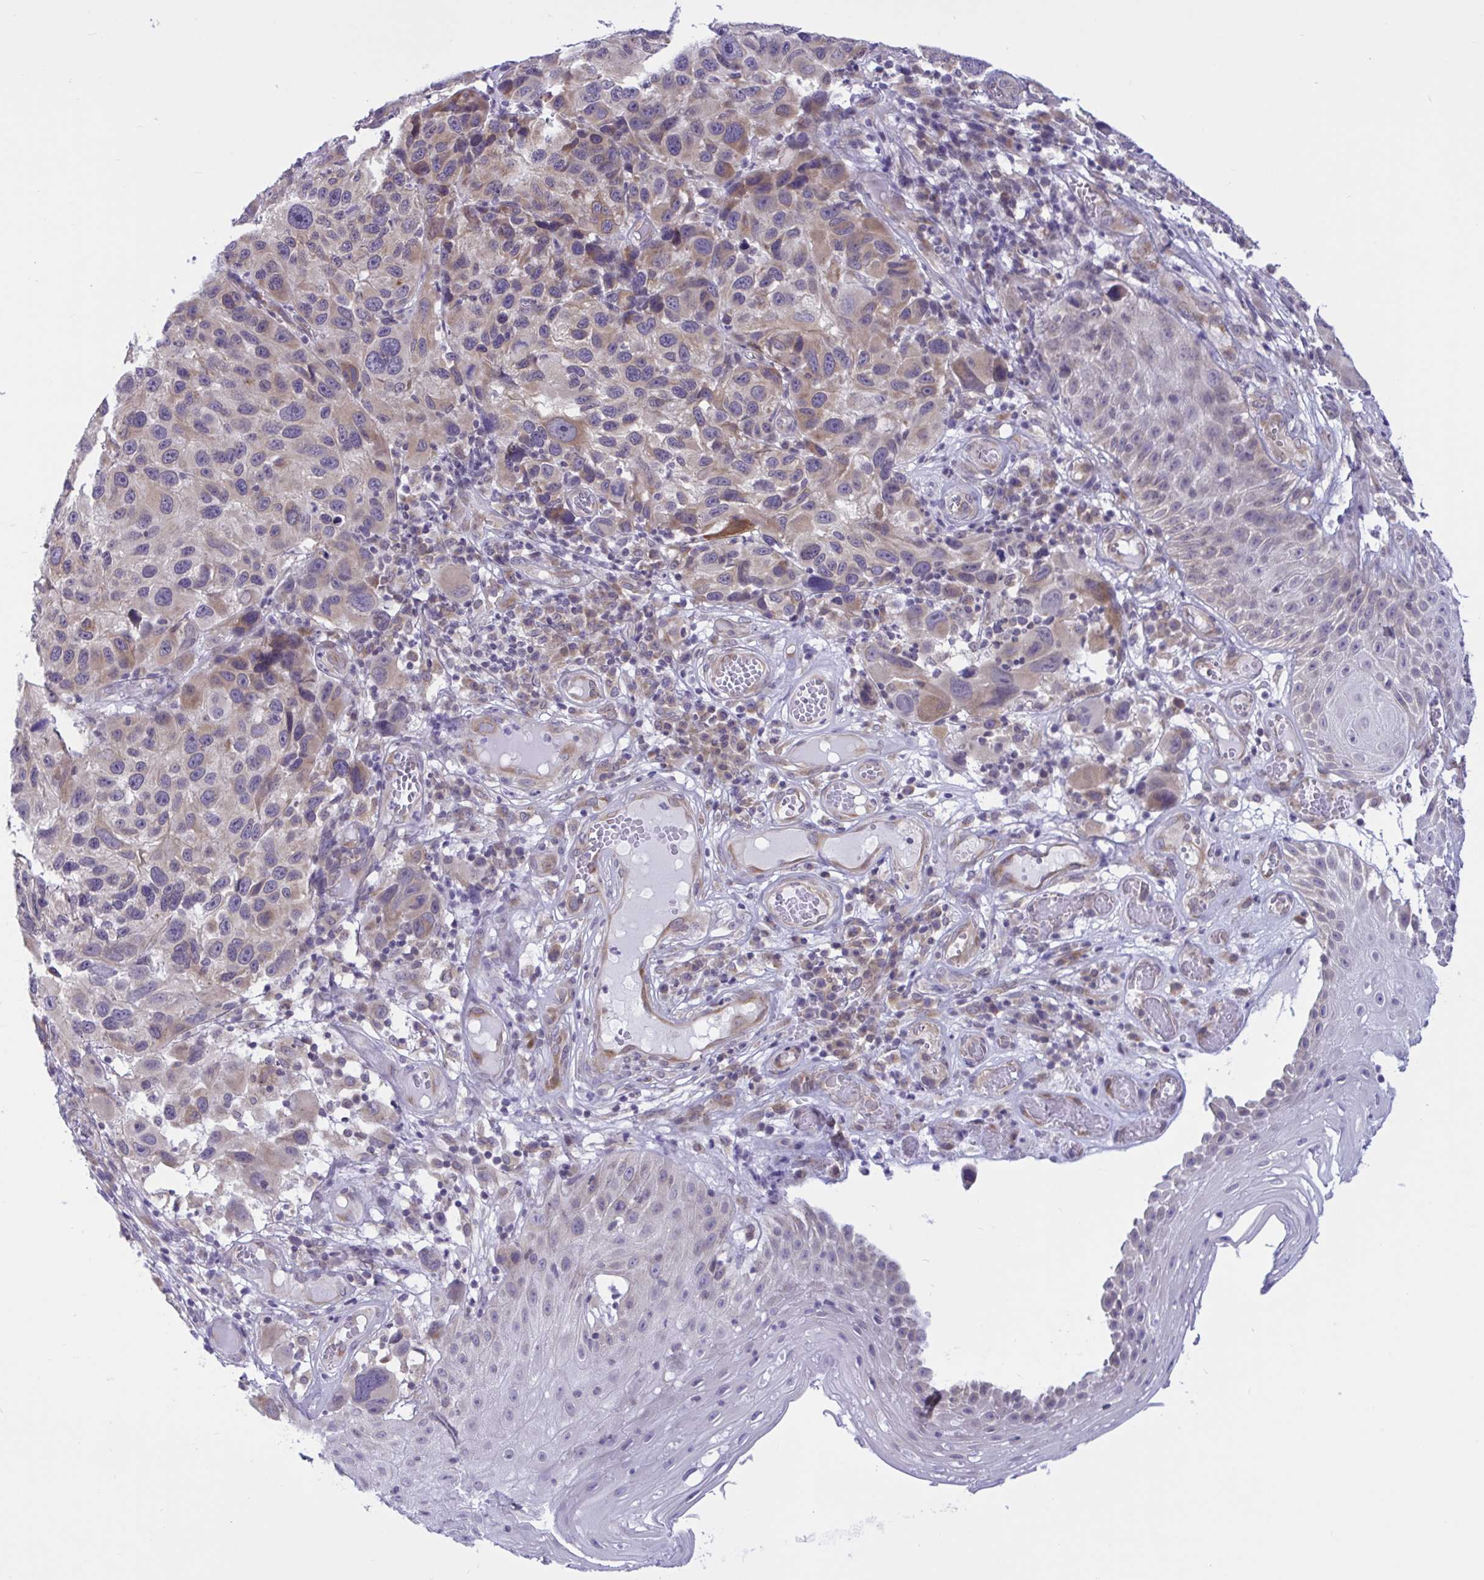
{"staining": {"intensity": "weak", "quantity": "25%-75%", "location": "cytoplasmic/membranous"}, "tissue": "melanoma", "cell_type": "Tumor cells", "image_type": "cancer", "snomed": [{"axis": "morphology", "description": "Malignant melanoma, NOS"}, {"axis": "topography", "description": "Skin"}], "caption": "Melanoma stained with immunohistochemistry (IHC) displays weak cytoplasmic/membranous positivity in approximately 25%-75% of tumor cells.", "gene": "CAMLG", "patient": {"sex": "male", "age": 53}}